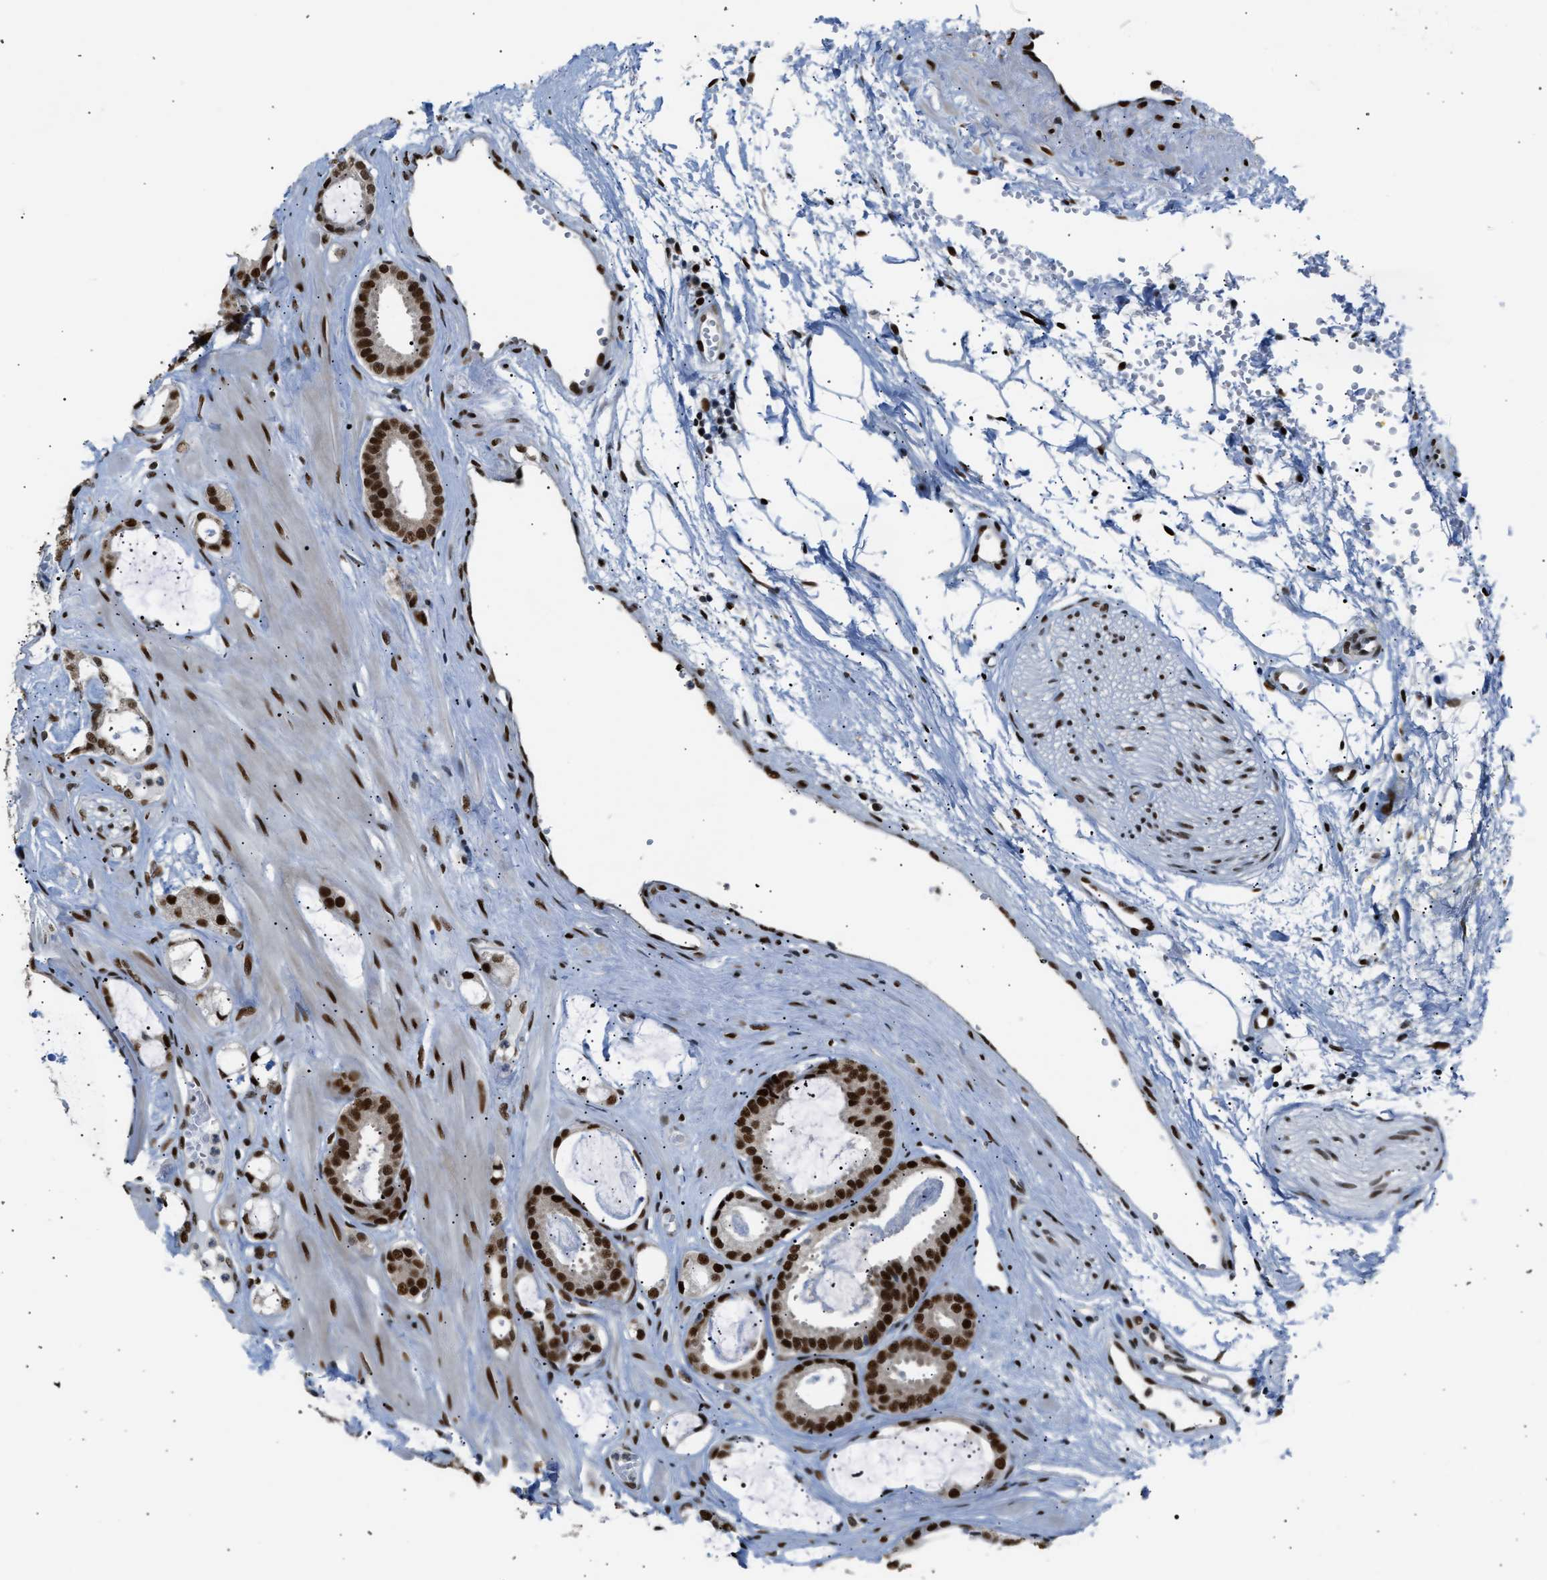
{"staining": {"intensity": "strong", "quantity": ">75%", "location": "nuclear"}, "tissue": "prostate cancer", "cell_type": "Tumor cells", "image_type": "cancer", "snomed": [{"axis": "morphology", "description": "Adenocarcinoma, Low grade"}, {"axis": "topography", "description": "Prostate"}], "caption": "Prostate cancer (low-grade adenocarcinoma) was stained to show a protein in brown. There is high levels of strong nuclear staining in about >75% of tumor cells.", "gene": "SSBP2", "patient": {"sex": "male", "age": 53}}